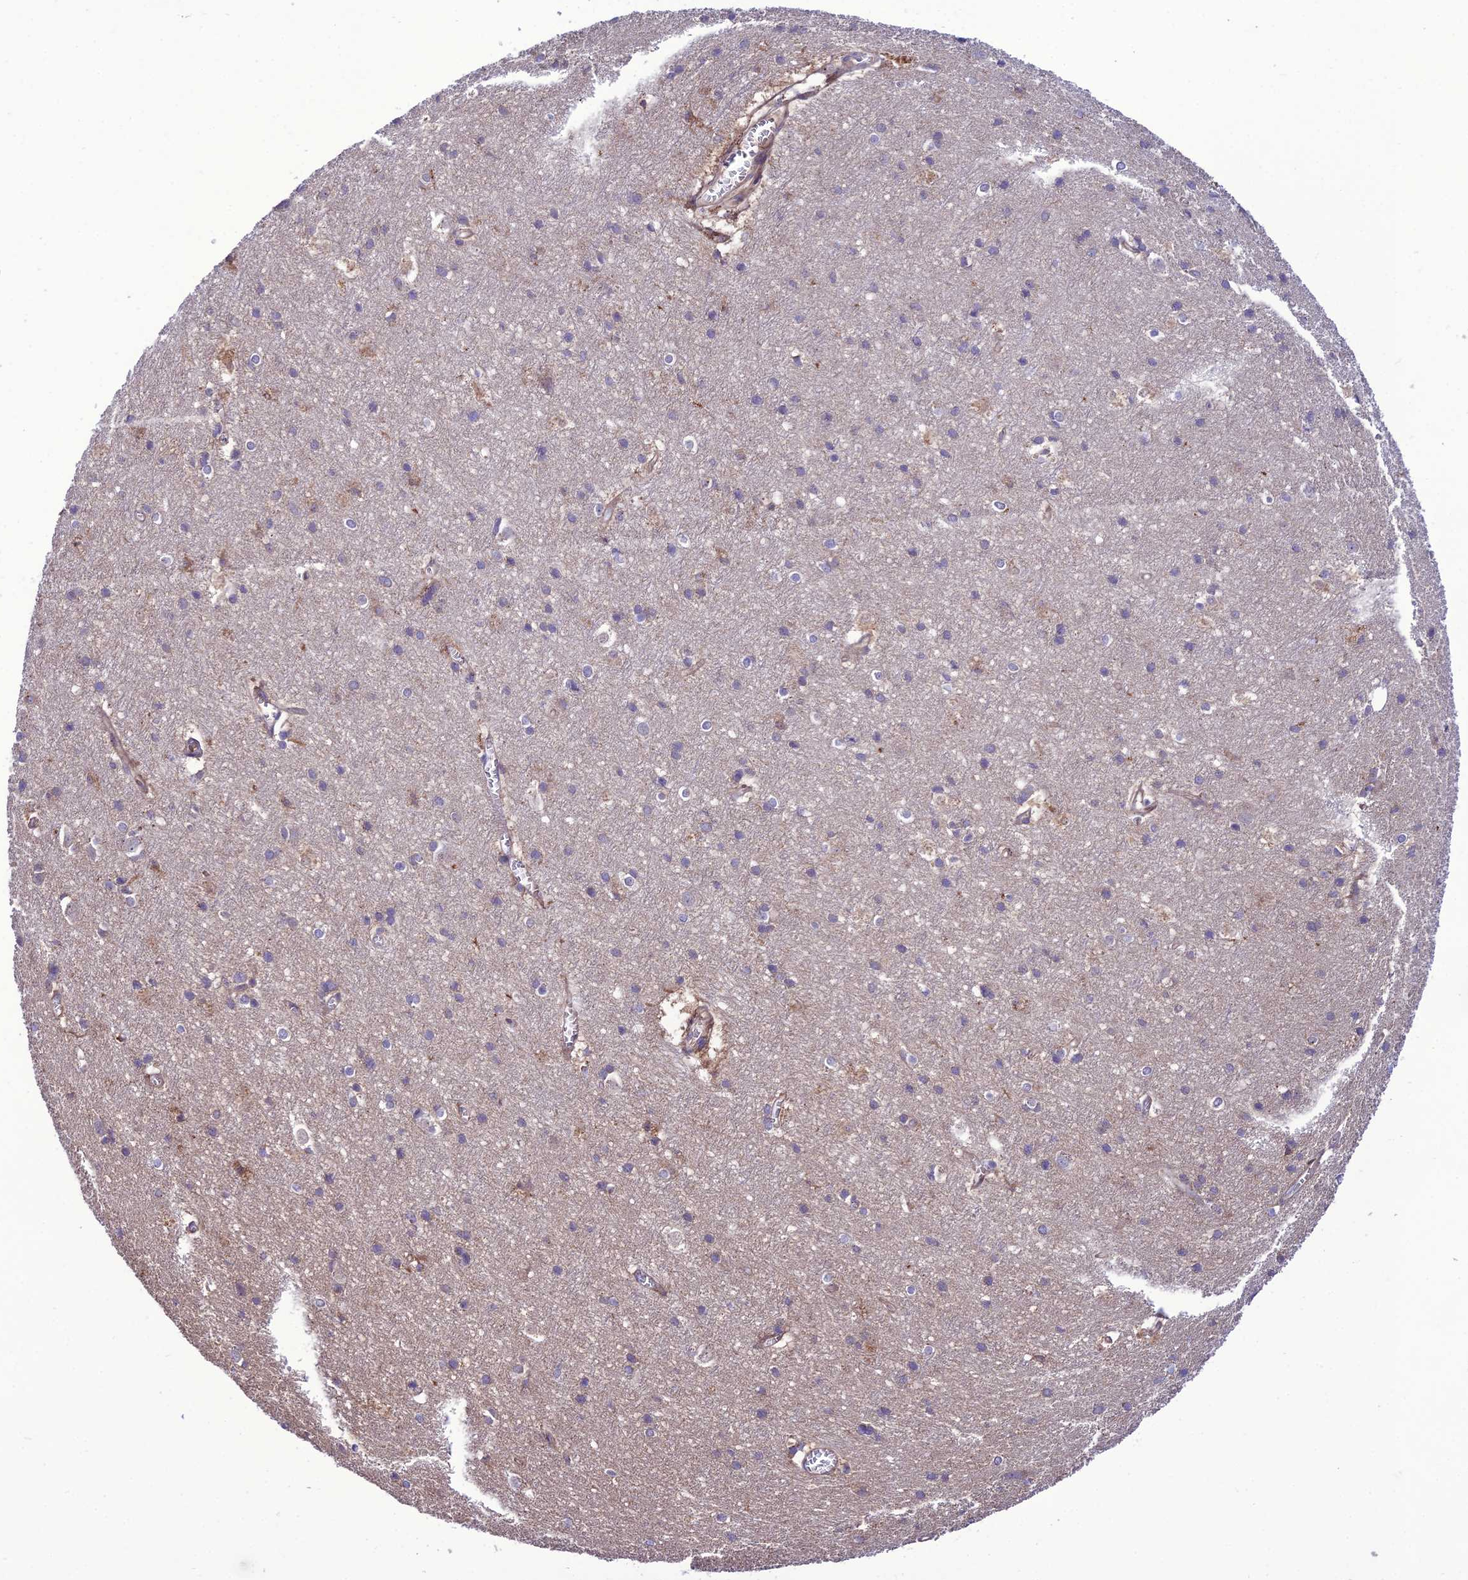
{"staining": {"intensity": "weak", "quantity": ">75%", "location": "cytoplasmic/membranous"}, "tissue": "cerebral cortex", "cell_type": "Endothelial cells", "image_type": "normal", "snomed": [{"axis": "morphology", "description": "Normal tissue, NOS"}, {"axis": "topography", "description": "Cerebral cortex"}], "caption": "A low amount of weak cytoplasmic/membranous positivity is identified in about >75% of endothelial cells in benign cerebral cortex. (brown staining indicates protein expression, while blue staining denotes nuclei).", "gene": "PPIL3", "patient": {"sex": "male", "age": 54}}